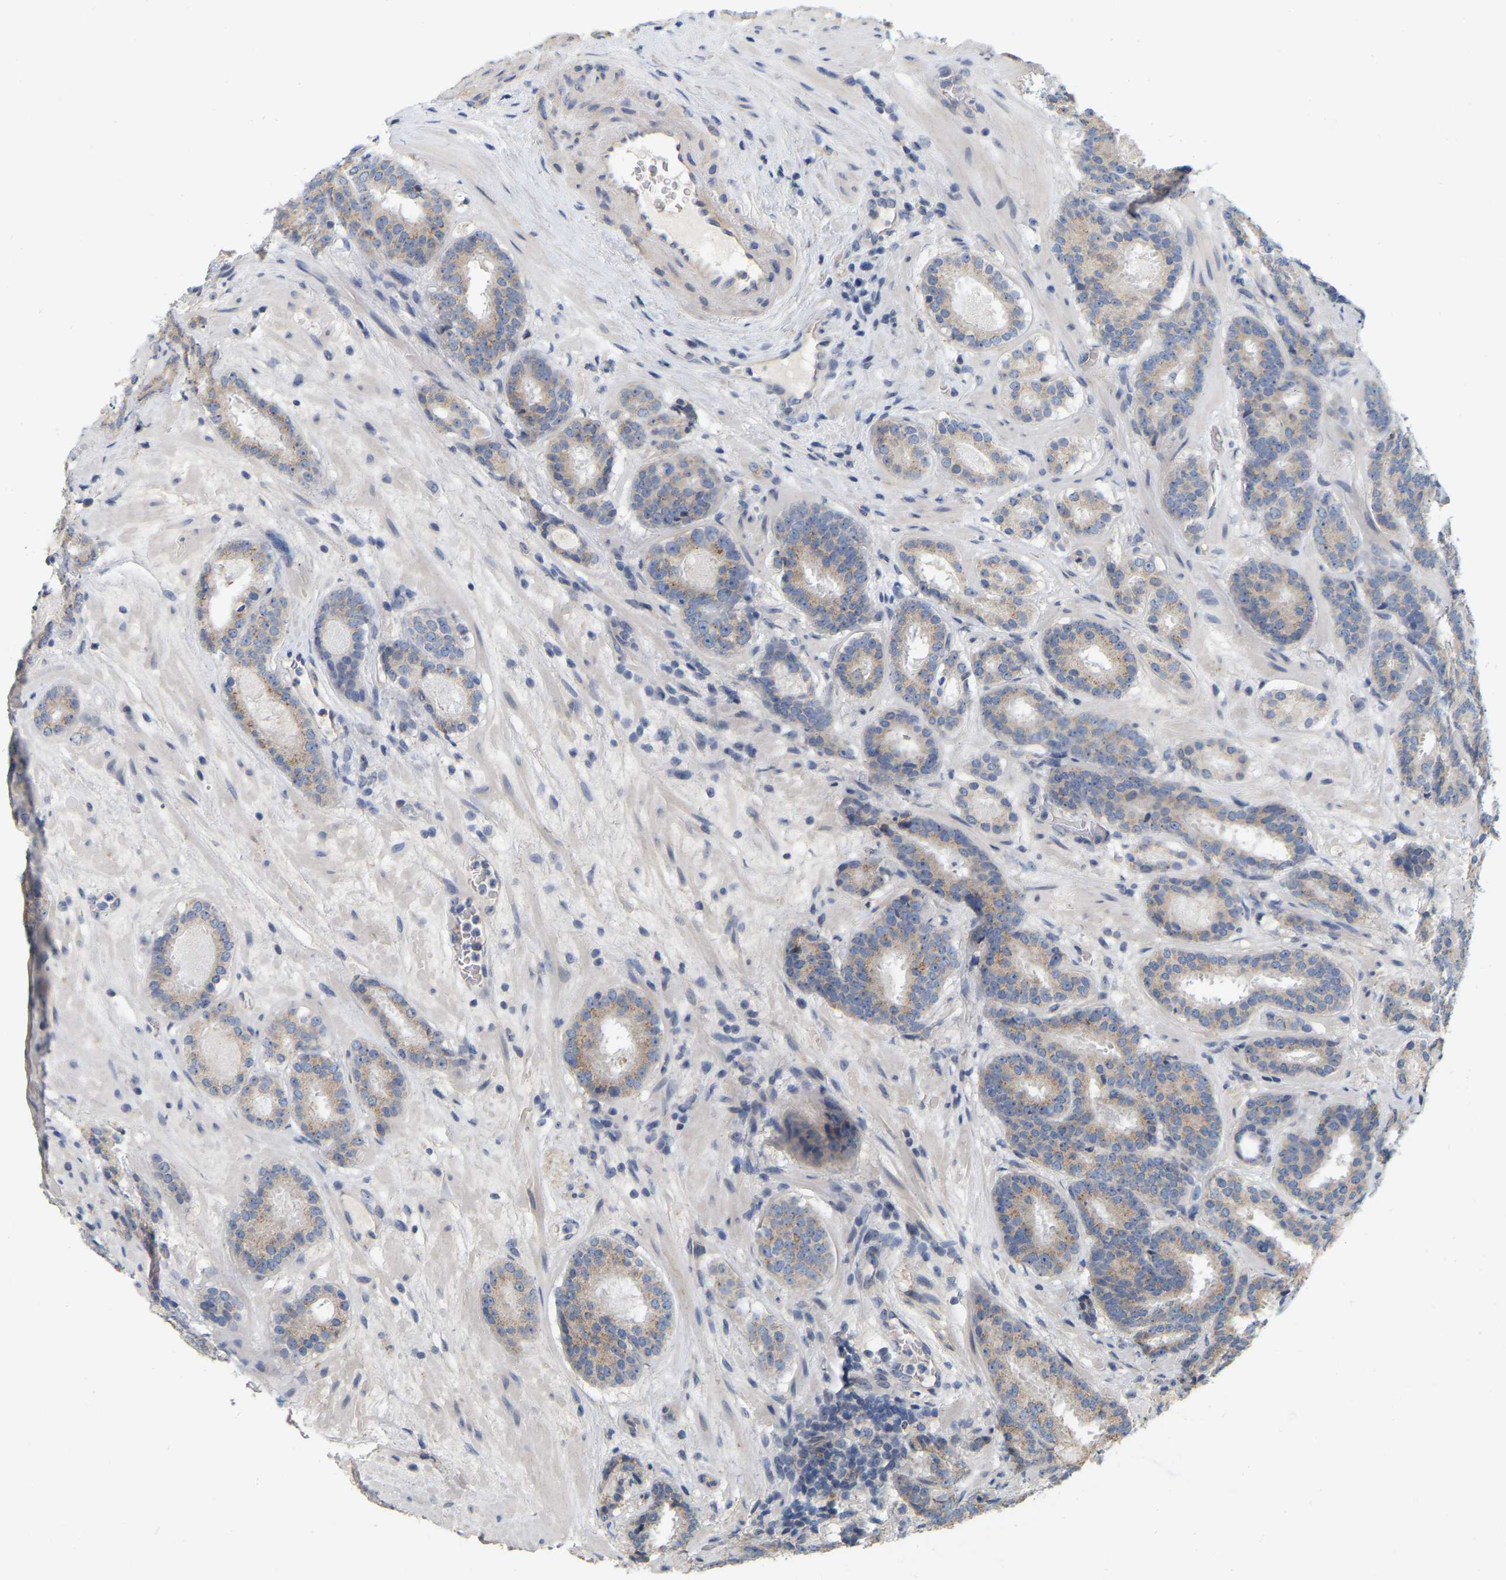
{"staining": {"intensity": "weak", "quantity": ">75%", "location": "cytoplasmic/membranous"}, "tissue": "prostate cancer", "cell_type": "Tumor cells", "image_type": "cancer", "snomed": [{"axis": "morphology", "description": "Adenocarcinoma, Low grade"}, {"axis": "topography", "description": "Prostate"}], "caption": "Low-grade adenocarcinoma (prostate) stained with immunohistochemistry (IHC) displays weak cytoplasmic/membranous staining in approximately >75% of tumor cells.", "gene": "SSH1", "patient": {"sex": "male", "age": 69}}